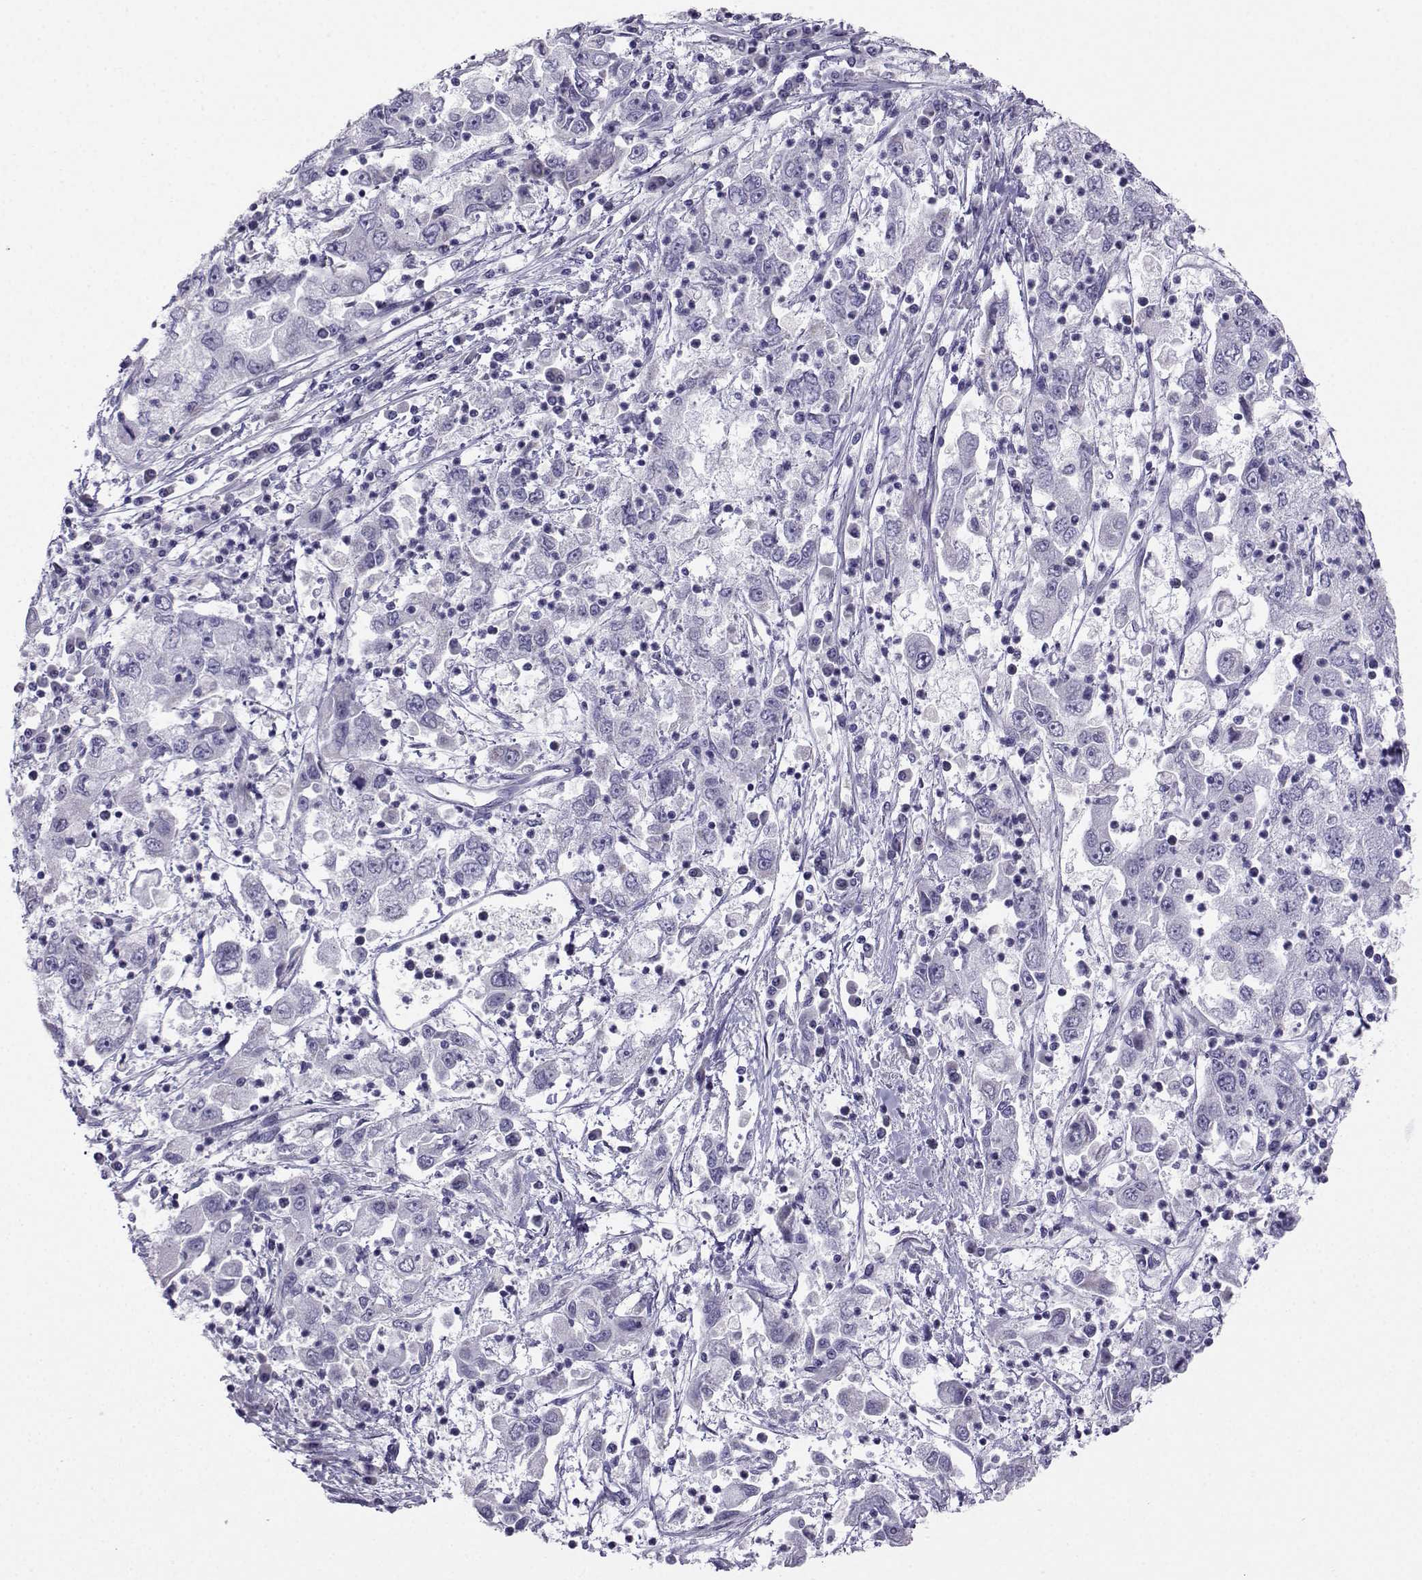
{"staining": {"intensity": "negative", "quantity": "none", "location": "none"}, "tissue": "cervical cancer", "cell_type": "Tumor cells", "image_type": "cancer", "snomed": [{"axis": "morphology", "description": "Squamous cell carcinoma, NOS"}, {"axis": "topography", "description": "Cervix"}], "caption": "Squamous cell carcinoma (cervical) stained for a protein using IHC shows no staining tumor cells.", "gene": "FBXO24", "patient": {"sex": "female", "age": 36}}